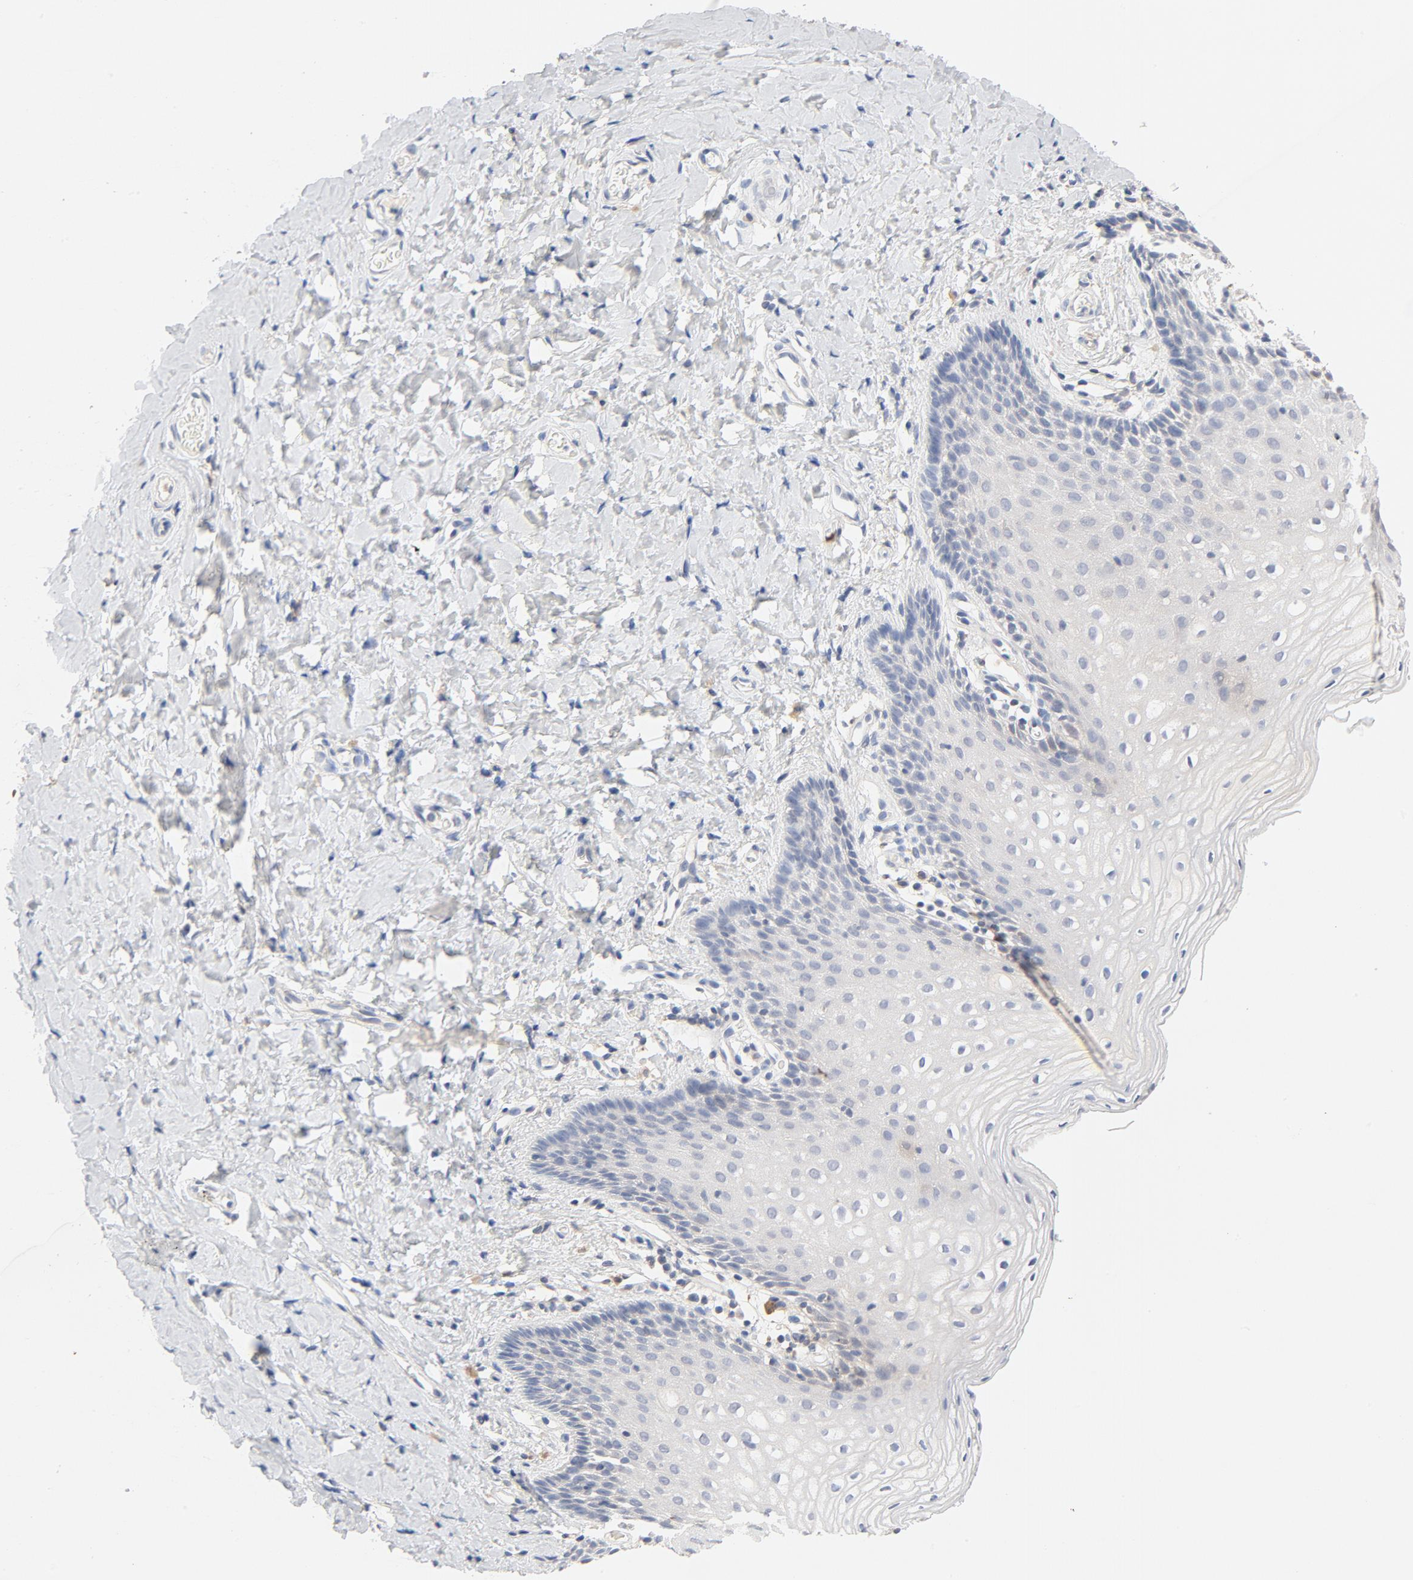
{"staining": {"intensity": "weak", "quantity": "<25%", "location": "cytoplasmic/membranous"}, "tissue": "vagina", "cell_type": "Squamous epithelial cells", "image_type": "normal", "snomed": [{"axis": "morphology", "description": "Normal tissue, NOS"}, {"axis": "topography", "description": "Vagina"}], "caption": "High magnification brightfield microscopy of unremarkable vagina stained with DAB (brown) and counterstained with hematoxylin (blue): squamous epithelial cells show no significant expression. Brightfield microscopy of IHC stained with DAB (3,3'-diaminobenzidine) (brown) and hematoxylin (blue), captured at high magnification.", "gene": "STAT1", "patient": {"sex": "female", "age": 55}}